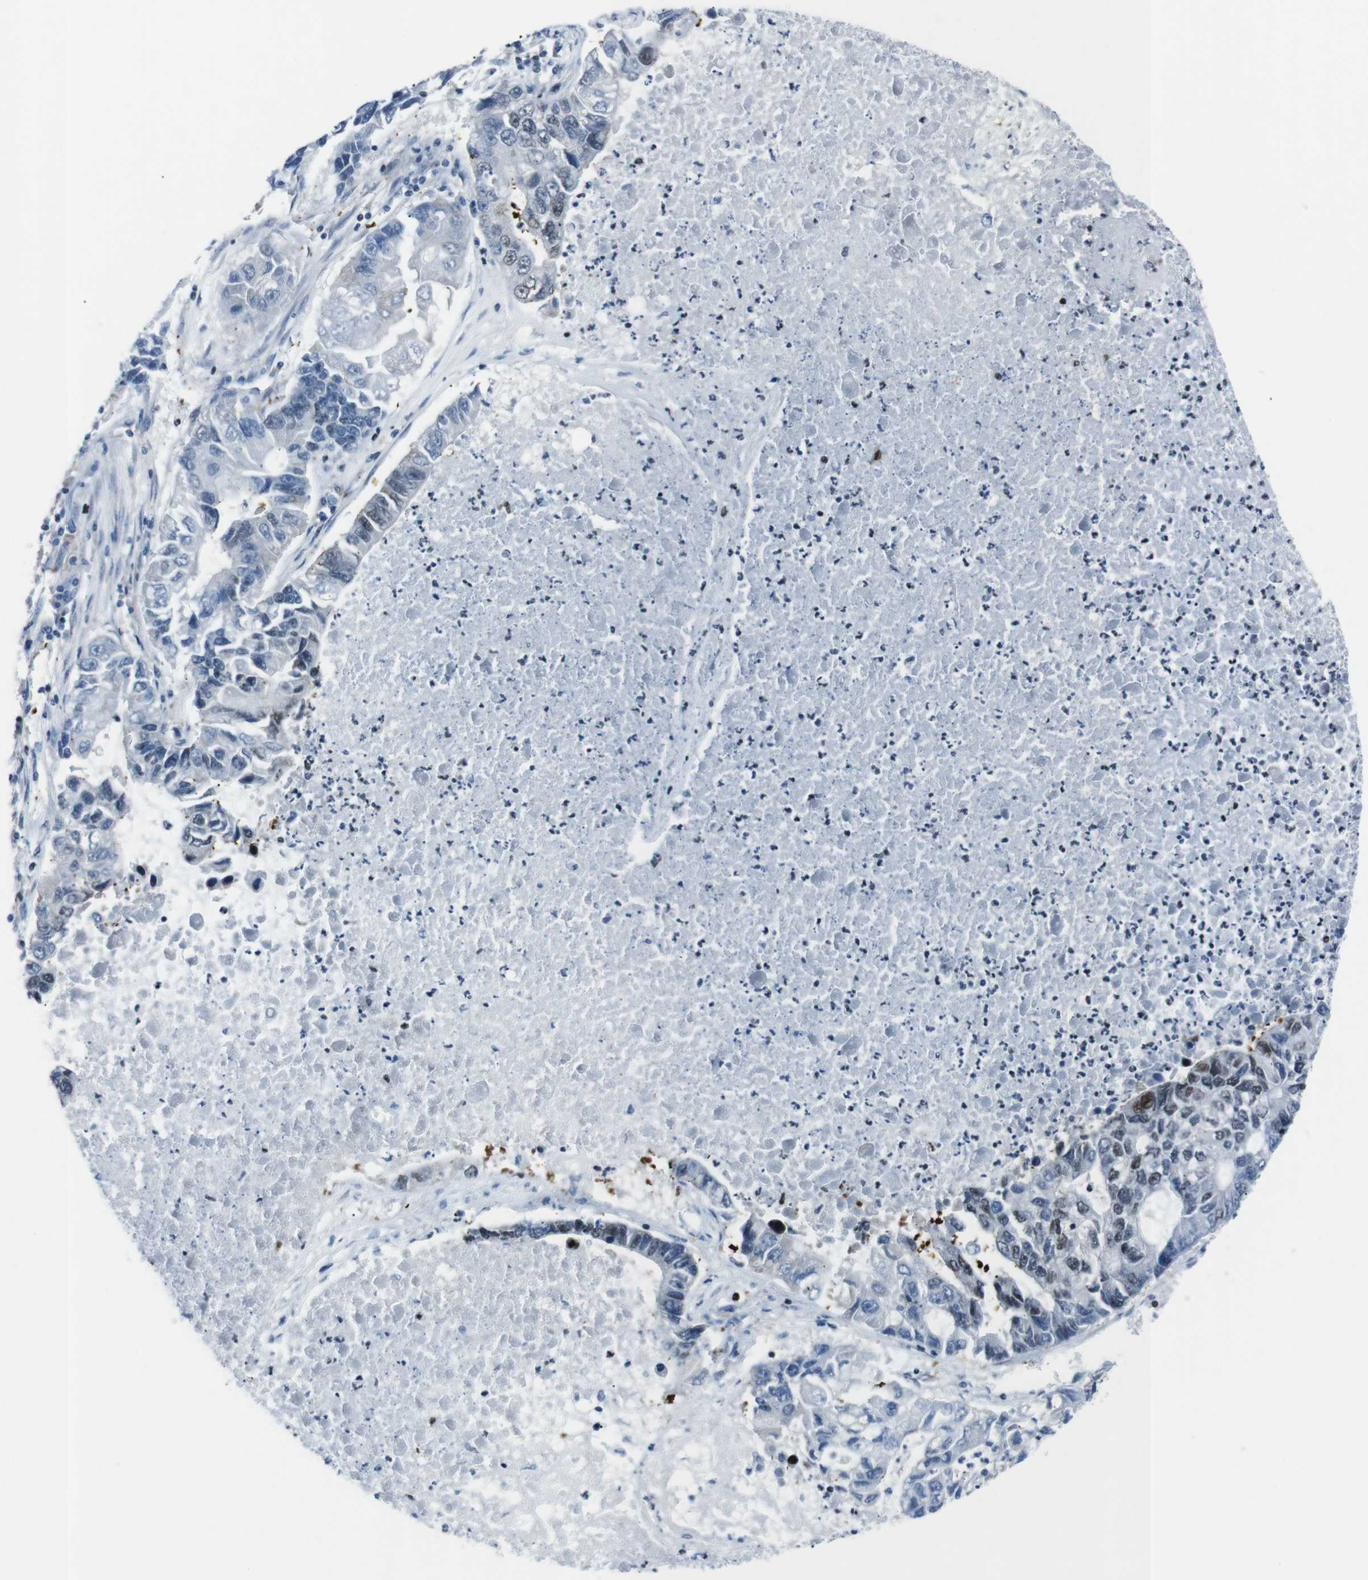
{"staining": {"intensity": "moderate", "quantity": "<25%", "location": "nuclear"}, "tissue": "lung cancer", "cell_type": "Tumor cells", "image_type": "cancer", "snomed": [{"axis": "morphology", "description": "Adenocarcinoma, NOS"}, {"axis": "topography", "description": "Lung"}], "caption": "This is an image of immunohistochemistry (IHC) staining of adenocarcinoma (lung), which shows moderate expression in the nuclear of tumor cells.", "gene": "HNRNPU", "patient": {"sex": "female", "age": 51}}